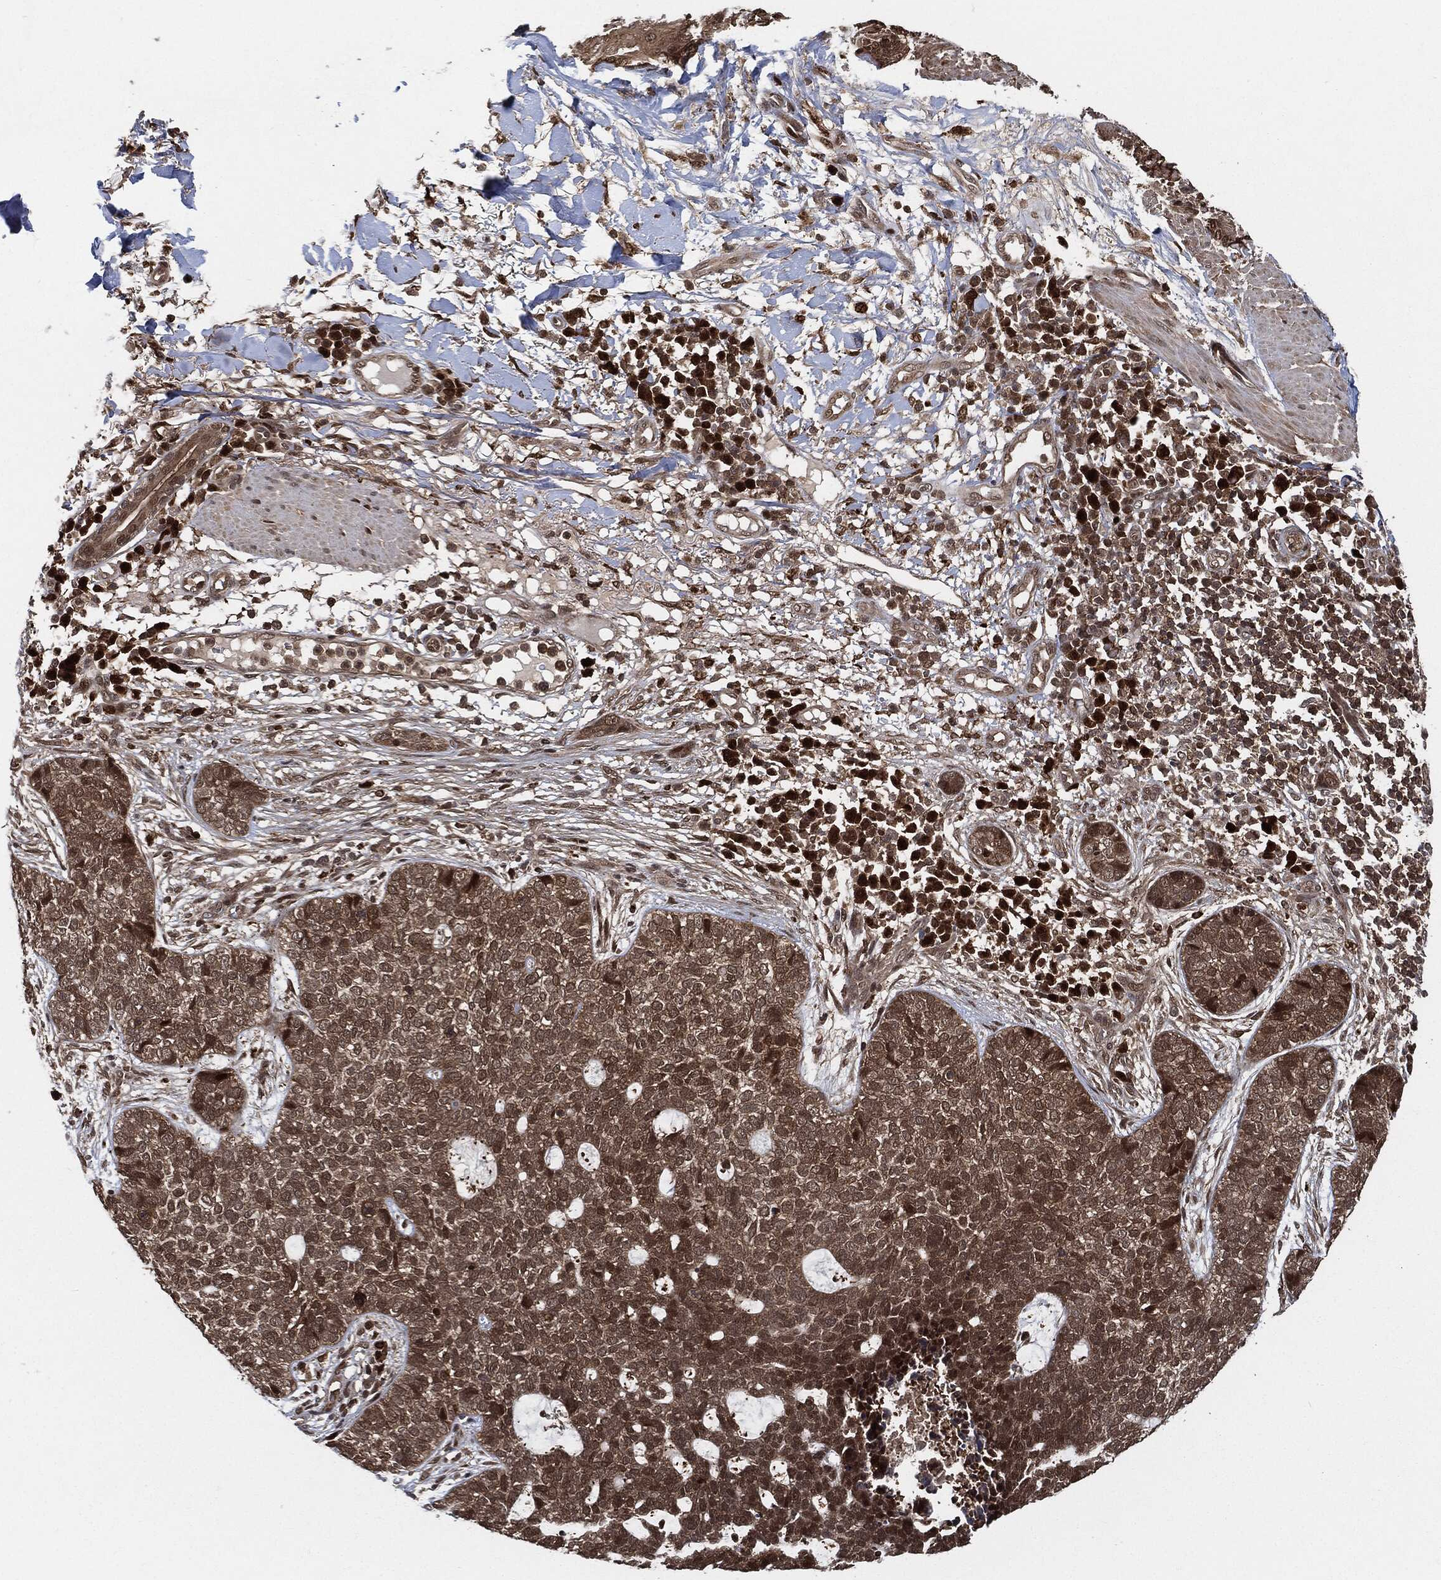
{"staining": {"intensity": "weak", "quantity": ">75%", "location": "cytoplasmic/membranous,nuclear"}, "tissue": "skin cancer", "cell_type": "Tumor cells", "image_type": "cancer", "snomed": [{"axis": "morphology", "description": "Squamous cell carcinoma, NOS"}, {"axis": "topography", "description": "Skin"}], "caption": "This photomicrograph reveals immunohistochemistry (IHC) staining of skin cancer, with low weak cytoplasmic/membranous and nuclear staining in about >75% of tumor cells.", "gene": "CUTA", "patient": {"sex": "male", "age": 88}}